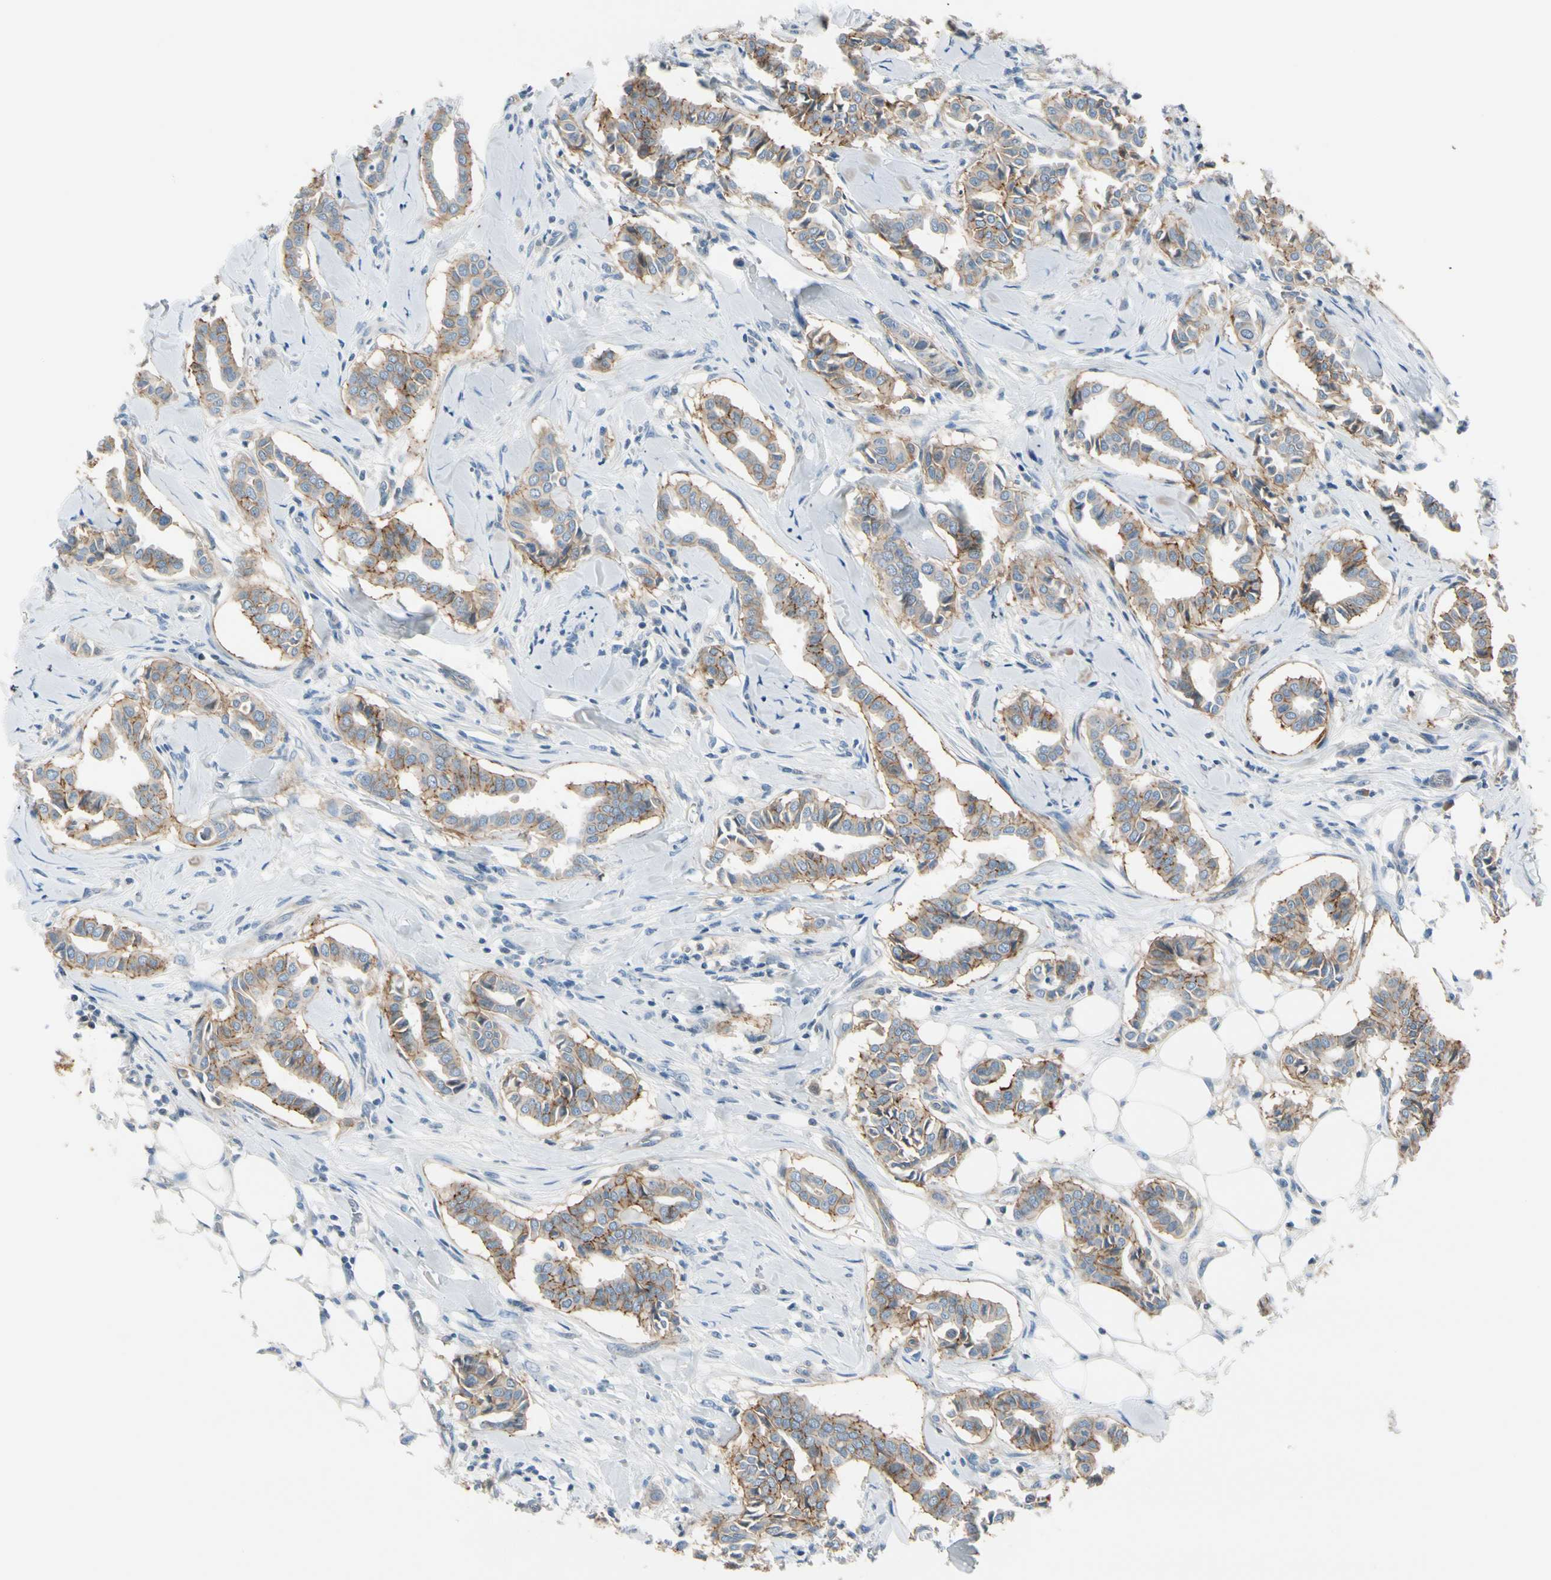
{"staining": {"intensity": "moderate", "quantity": ">75%", "location": "cytoplasmic/membranous"}, "tissue": "head and neck cancer", "cell_type": "Tumor cells", "image_type": "cancer", "snomed": [{"axis": "morphology", "description": "Adenocarcinoma, NOS"}, {"axis": "topography", "description": "Salivary gland"}, {"axis": "topography", "description": "Head-Neck"}], "caption": "High-power microscopy captured an immunohistochemistry photomicrograph of head and neck cancer (adenocarcinoma), revealing moderate cytoplasmic/membranous staining in approximately >75% of tumor cells. Nuclei are stained in blue.", "gene": "ITGA3", "patient": {"sex": "female", "age": 59}}